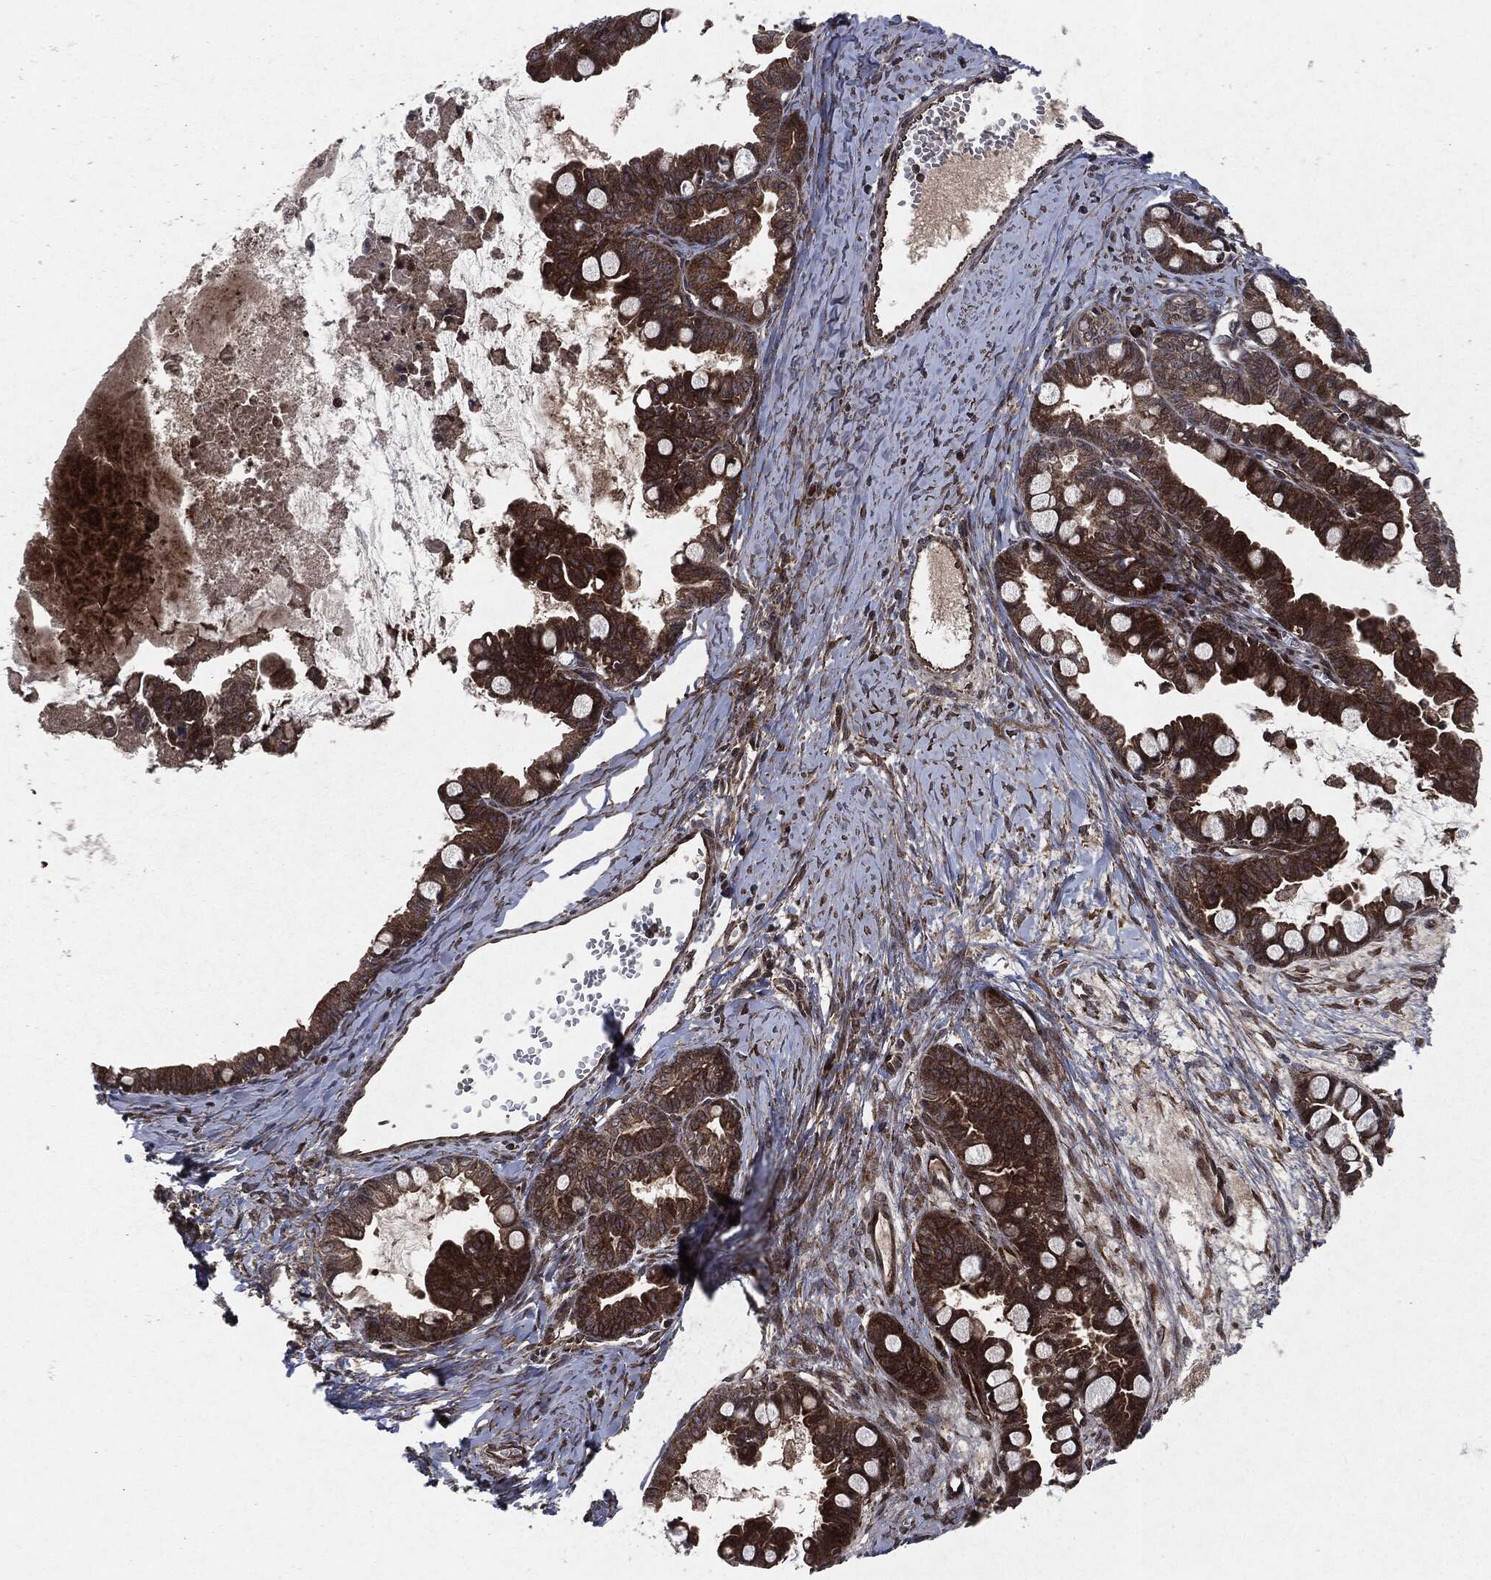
{"staining": {"intensity": "strong", "quantity": ">75%", "location": "cytoplasmic/membranous"}, "tissue": "ovarian cancer", "cell_type": "Tumor cells", "image_type": "cancer", "snomed": [{"axis": "morphology", "description": "Cystadenocarcinoma, mucinous, NOS"}, {"axis": "topography", "description": "Ovary"}], "caption": "Immunohistochemical staining of human ovarian cancer (mucinous cystadenocarcinoma) exhibits high levels of strong cytoplasmic/membranous staining in approximately >75% of tumor cells.", "gene": "RAF1", "patient": {"sex": "female", "age": 63}}